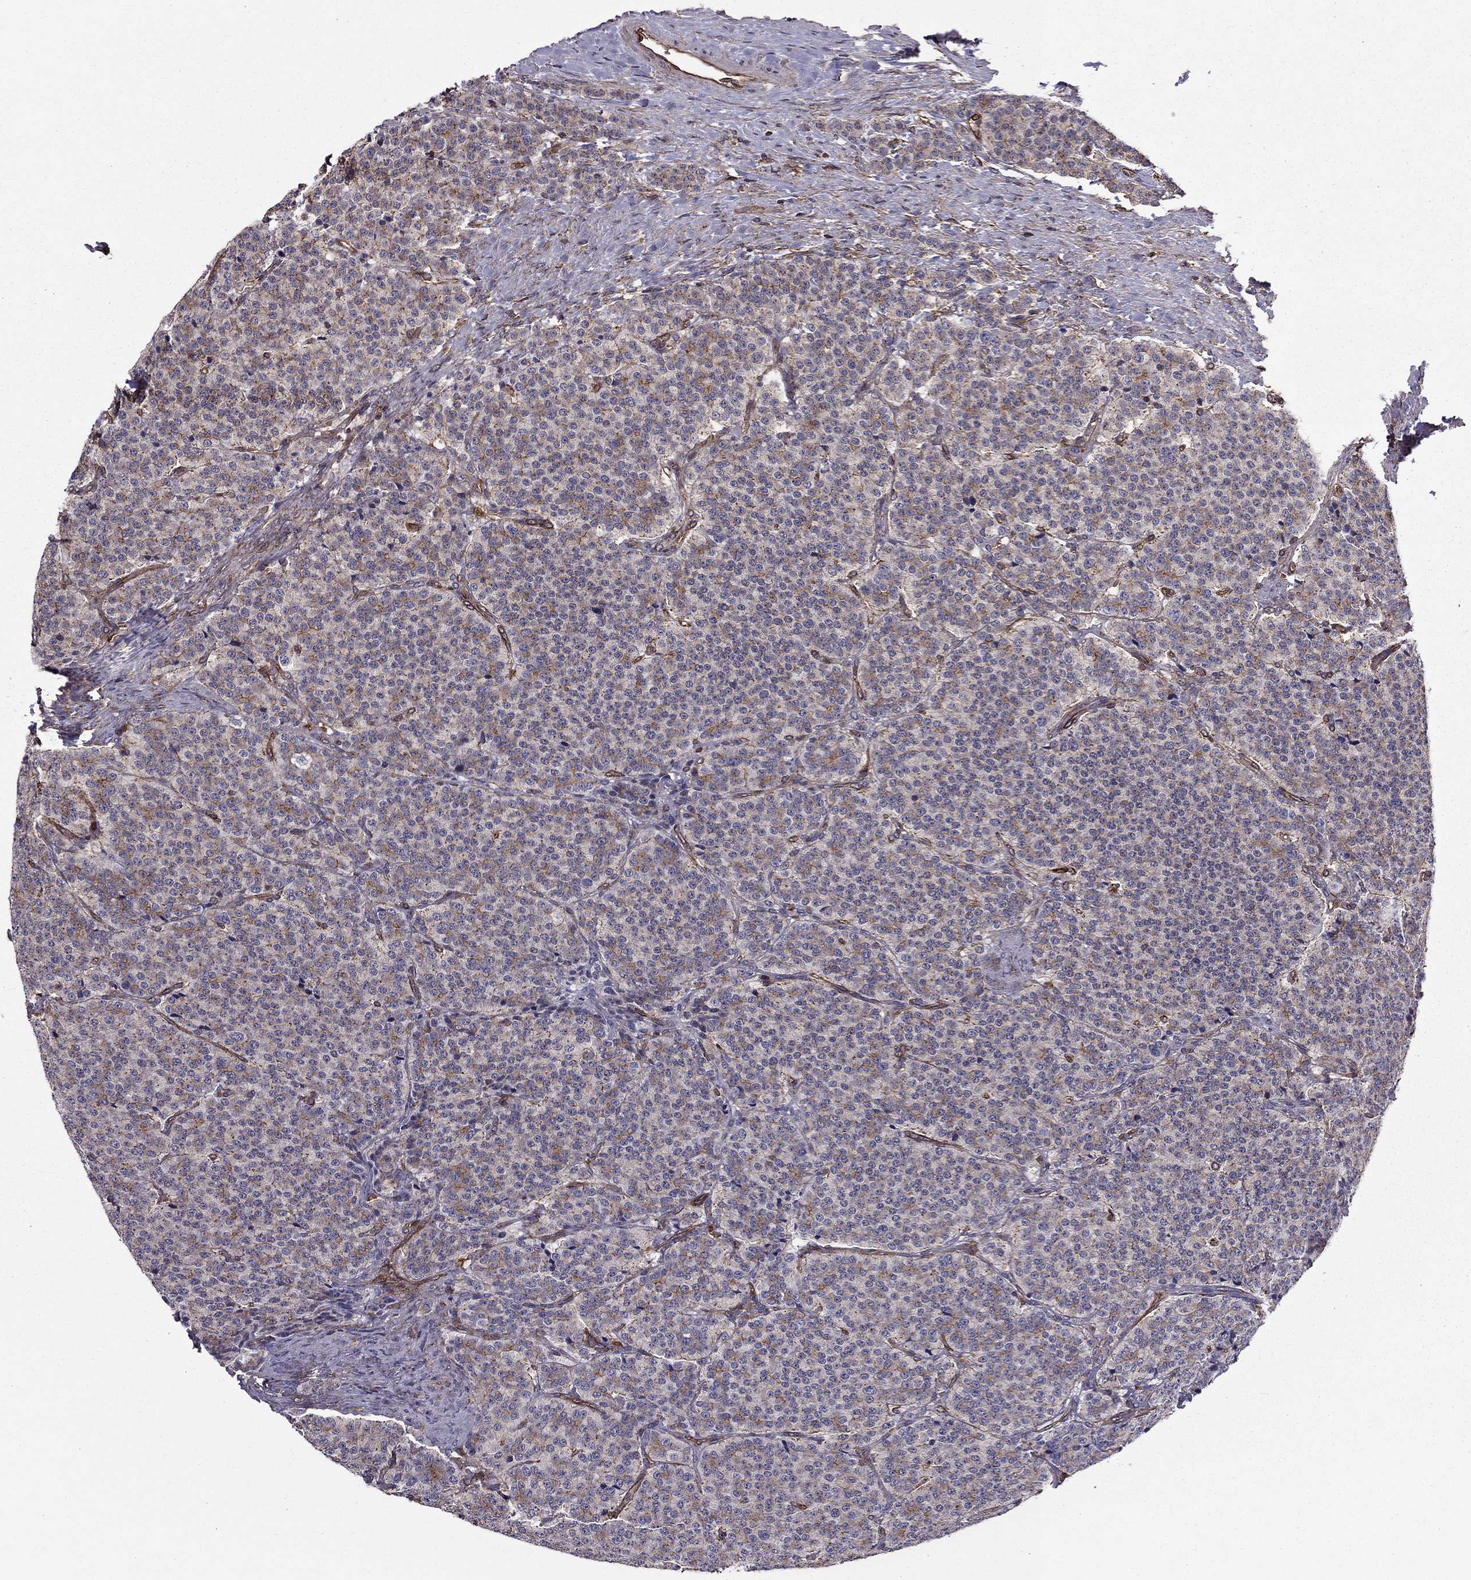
{"staining": {"intensity": "moderate", "quantity": "25%-75%", "location": "cytoplasmic/membranous"}, "tissue": "carcinoid", "cell_type": "Tumor cells", "image_type": "cancer", "snomed": [{"axis": "morphology", "description": "Carcinoid, malignant, NOS"}, {"axis": "topography", "description": "Small intestine"}], "caption": "Protein analysis of carcinoid (malignant) tissue reveals moderate cytoplasmic/membranous expression in approximately 25%-75% of tumor cells.", "gene": "SHMT1", "patient": {"sex": "female", "age": 58}}